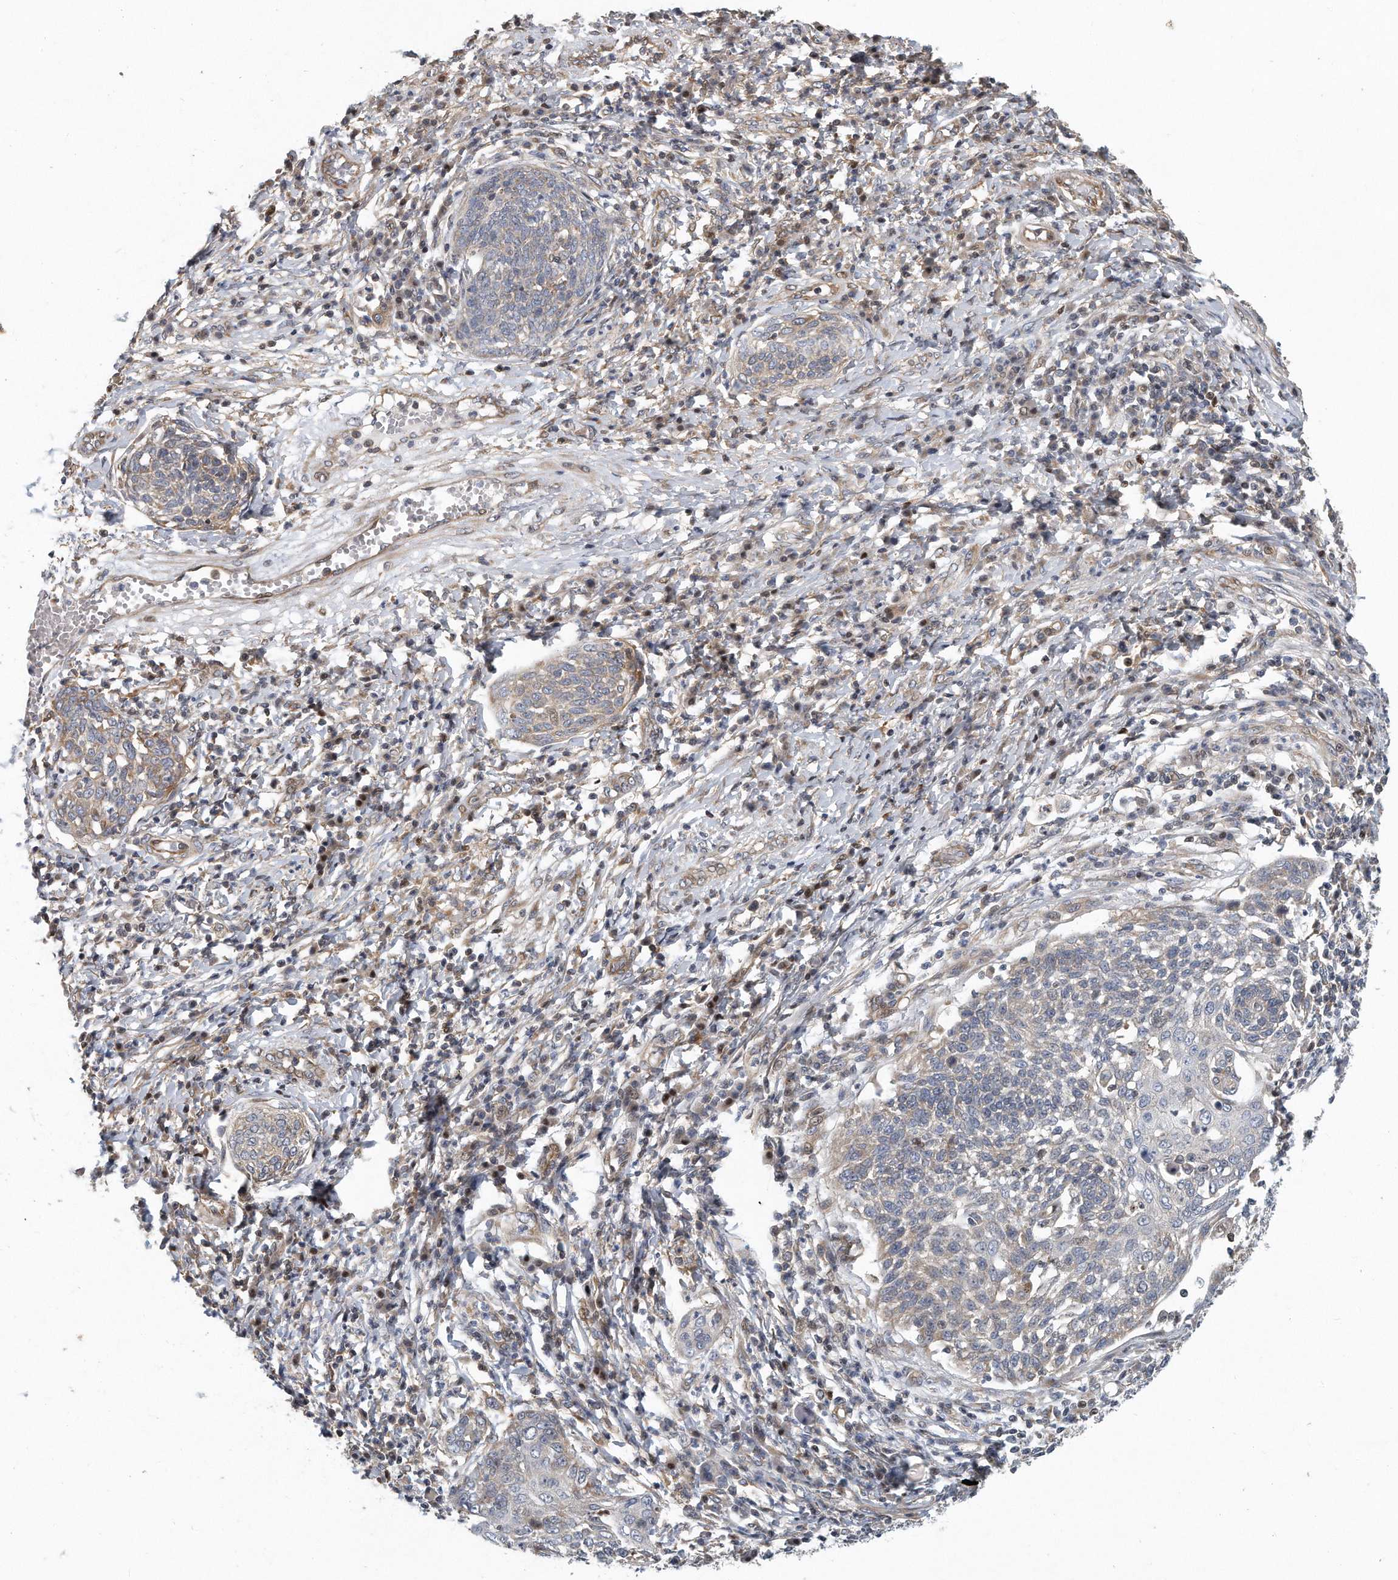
{"staining": {"intensity": "negative", "quantity": "none", "location": "none"}, "tissue": "cervical cancer", "cell_type": "Tumor cells", "image_type": "cancer", "snomed": [{"axis": "morphology", "description": "Squamous cell carcinoma, NOS"}, {"axis": "topography", "description": "Cervix"}], "caption": "This is an IHC image of cervical cancer. There is no positivity in tumor cells.", "gene": "PCDH8", "patient": {"sex": "female", "age": 34}}